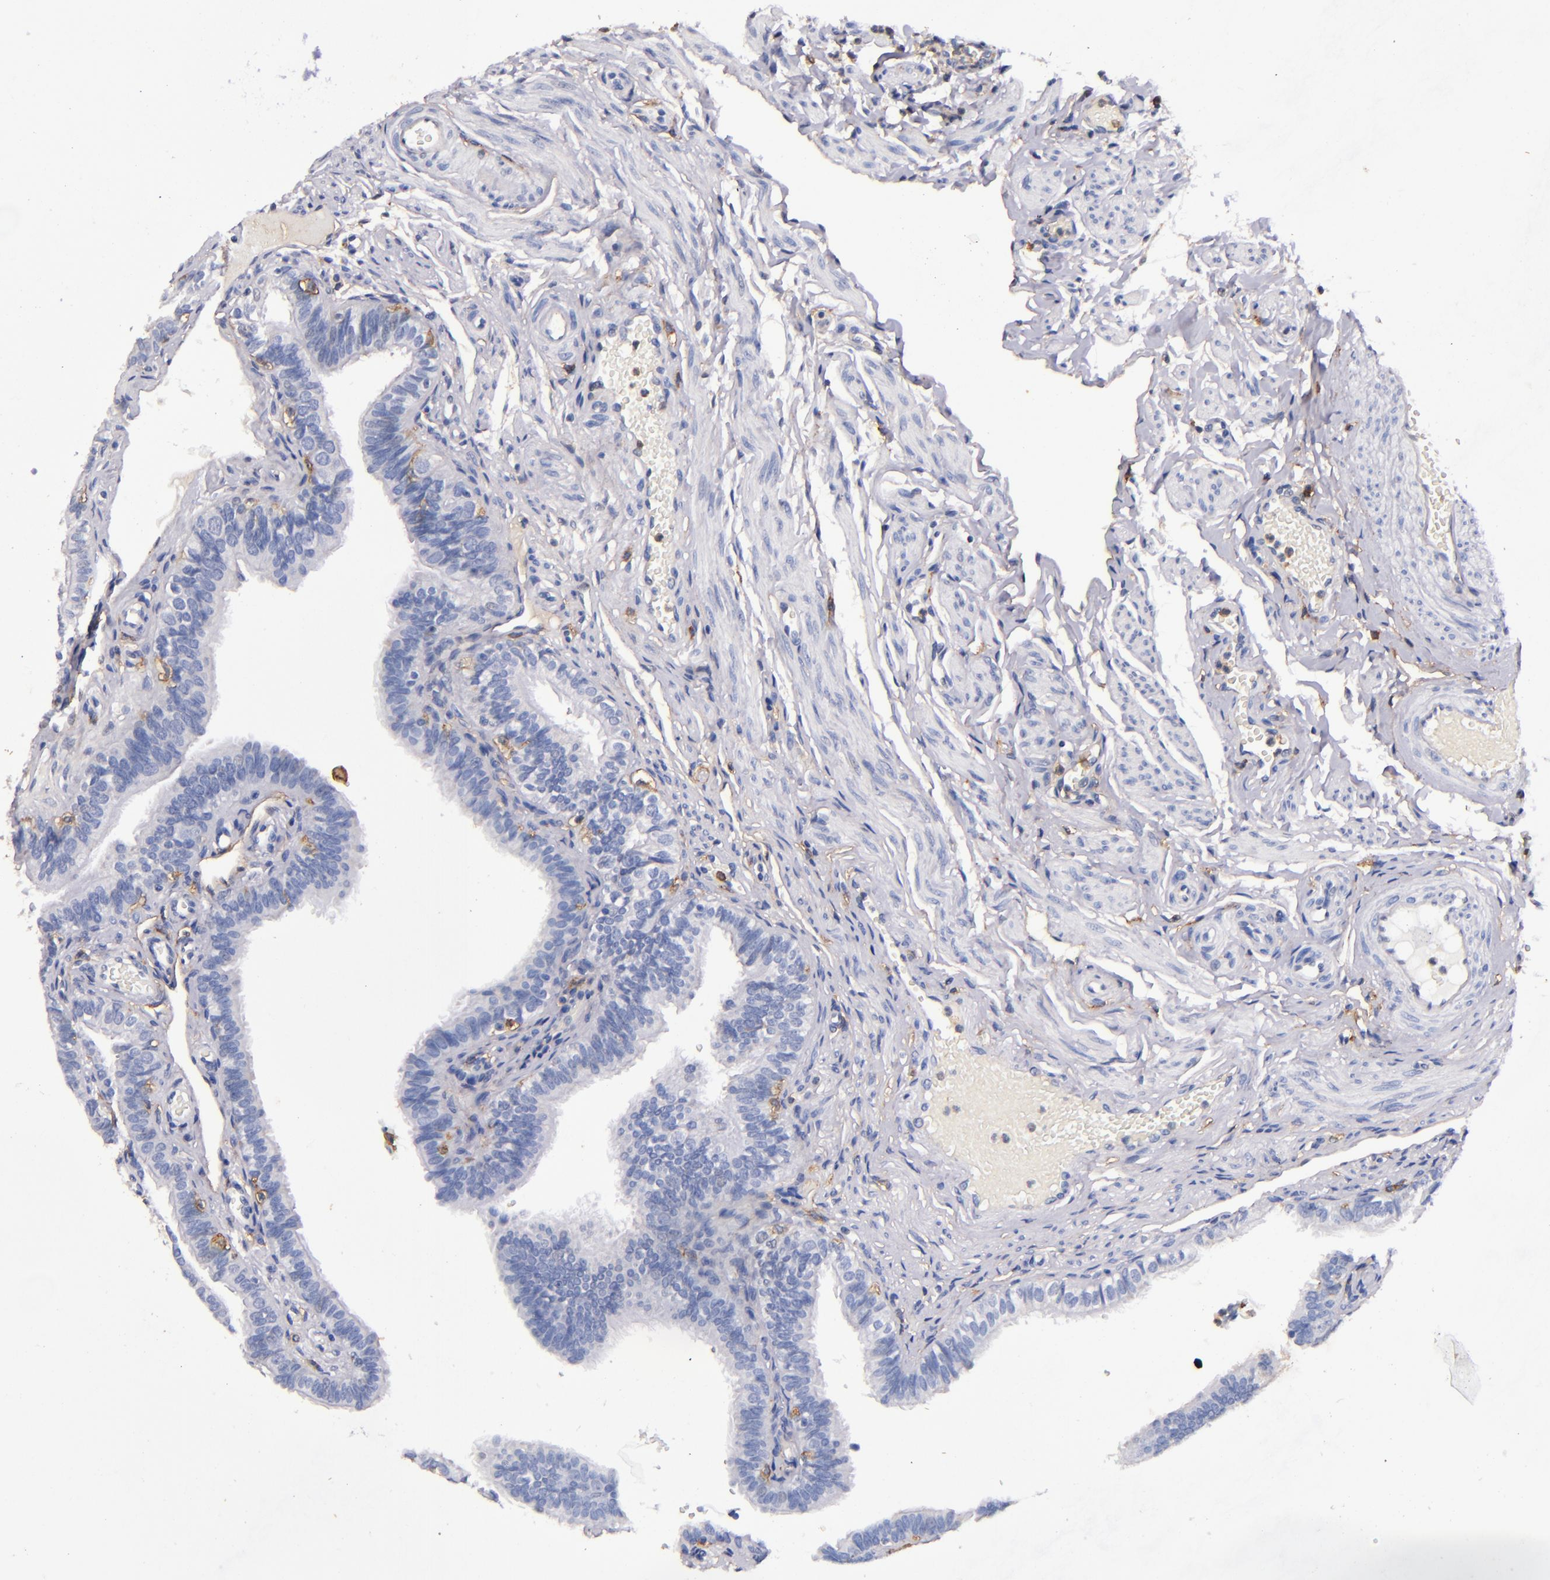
{"staining": {"intensity": "strong", "quantity": "<25%", "location": "cytoplasmic/membranous"}, "tissue": "fallopian tube", "cell_type": "Glandular cells", "image_type": "normal", "snomed": [{"axis": "morphology", "description": "Normal tissue, NOS"}, {"axis": "morphology", "description": "Dermoid, NOS"}, {"axis": "topography", "description": "Fallopian tube"}], "caption": "An immunohistochemistry (IHC) micrograph of benign tissue is shown. Protein staining in brown labels strong cytoplasmic/membranous positivity in fallopian tube within glandular cells.", "gene": "SIRPA", "patient": {"sex": "female", "age": 33}}